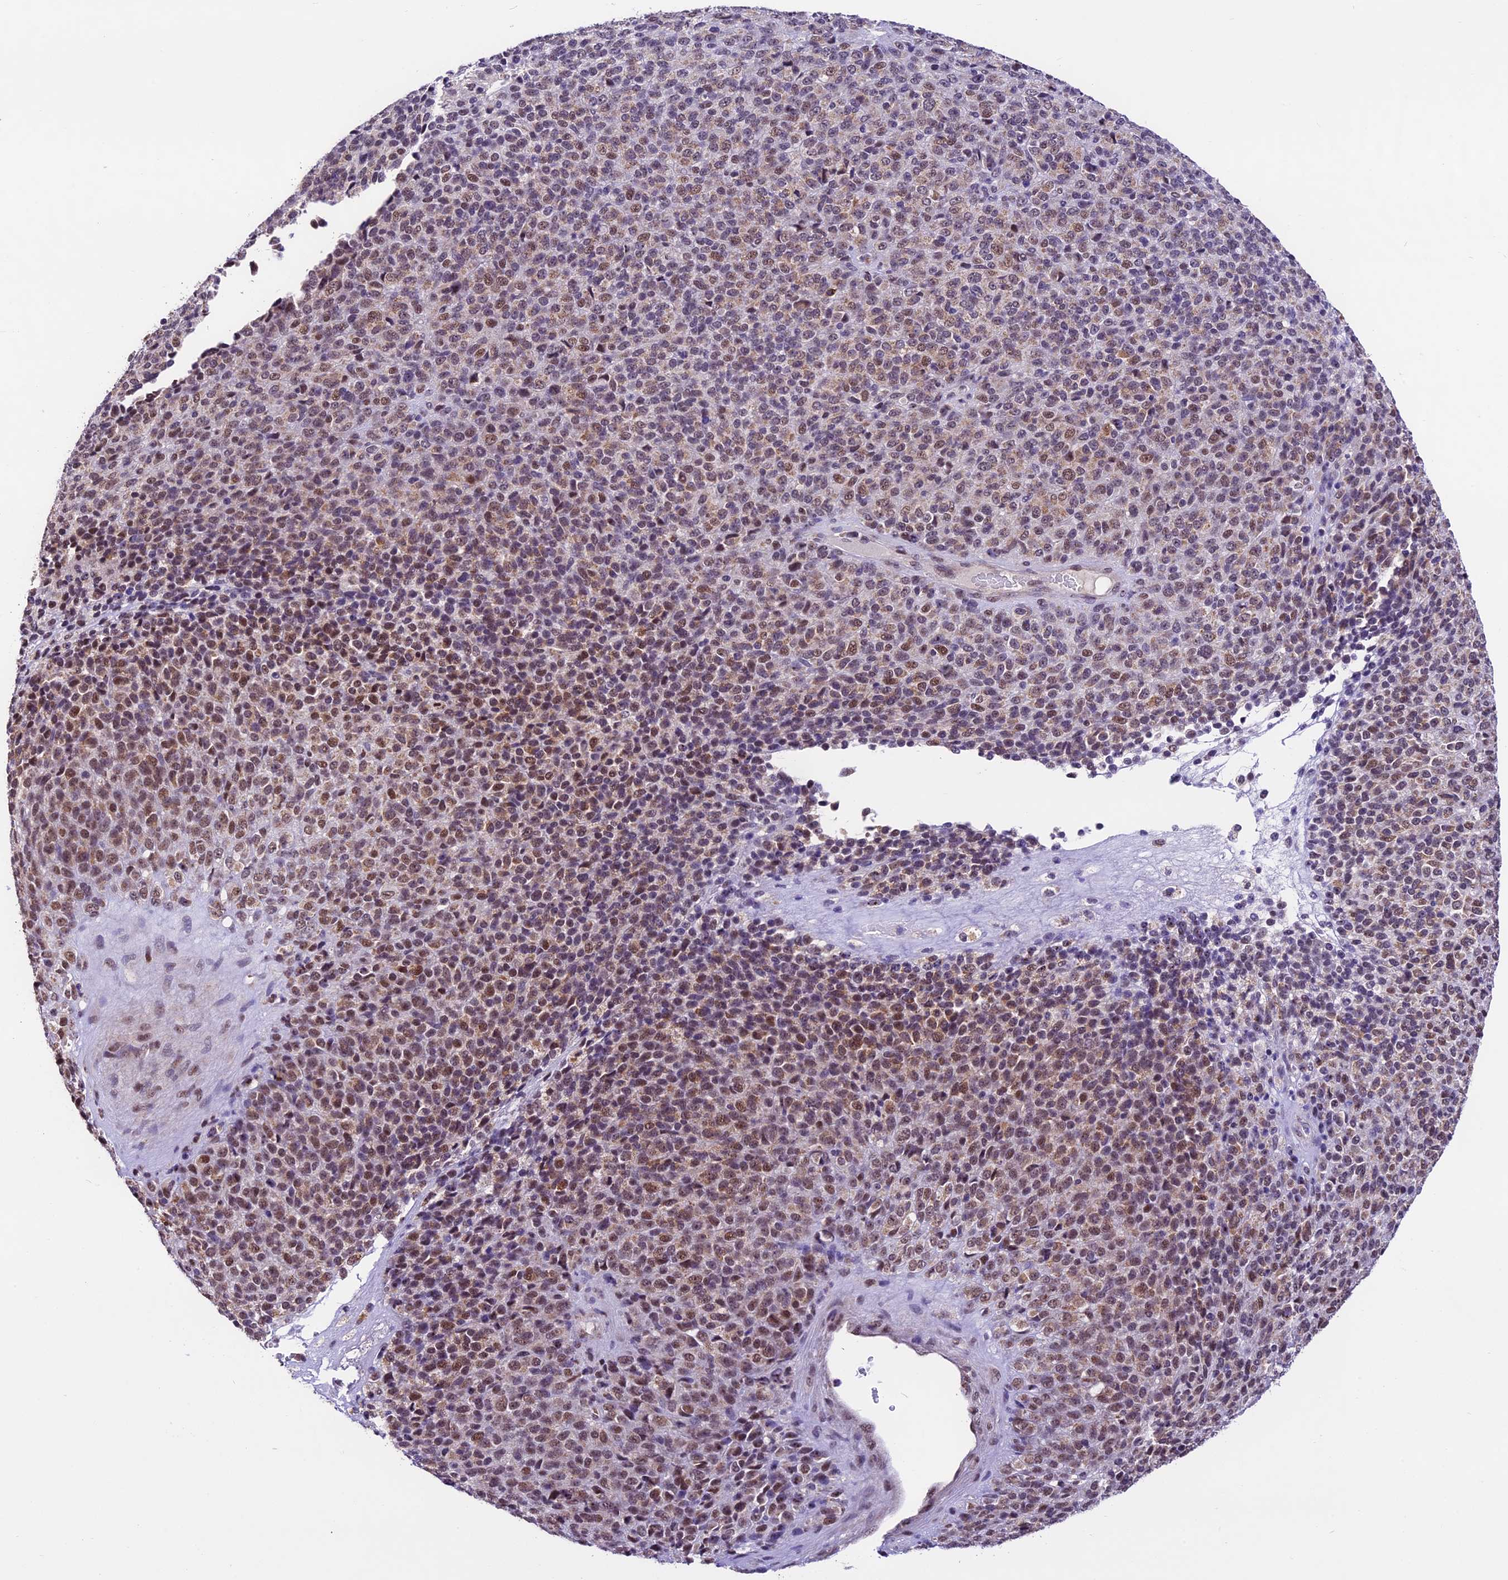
{"staining": {"intensity": "moderate", "quantity": "25%-75%", "location": "nuclear"}, "tissue": "melanoma", "cell_type": "Tumor cells", "image_type": "cancer", "snomed": [{"axis": "morphology", "description": "Malignant melanoma, Metastatic site"}, {"axis": "topography", "description": "Brain"}], "caption": "A brown stain highlights moderate nuclear staining of a protein in human malignant melanoma (metastatic site) tumor cells.", "gene": "CARS2", "patient": {"sex": "female", "age": 56}}